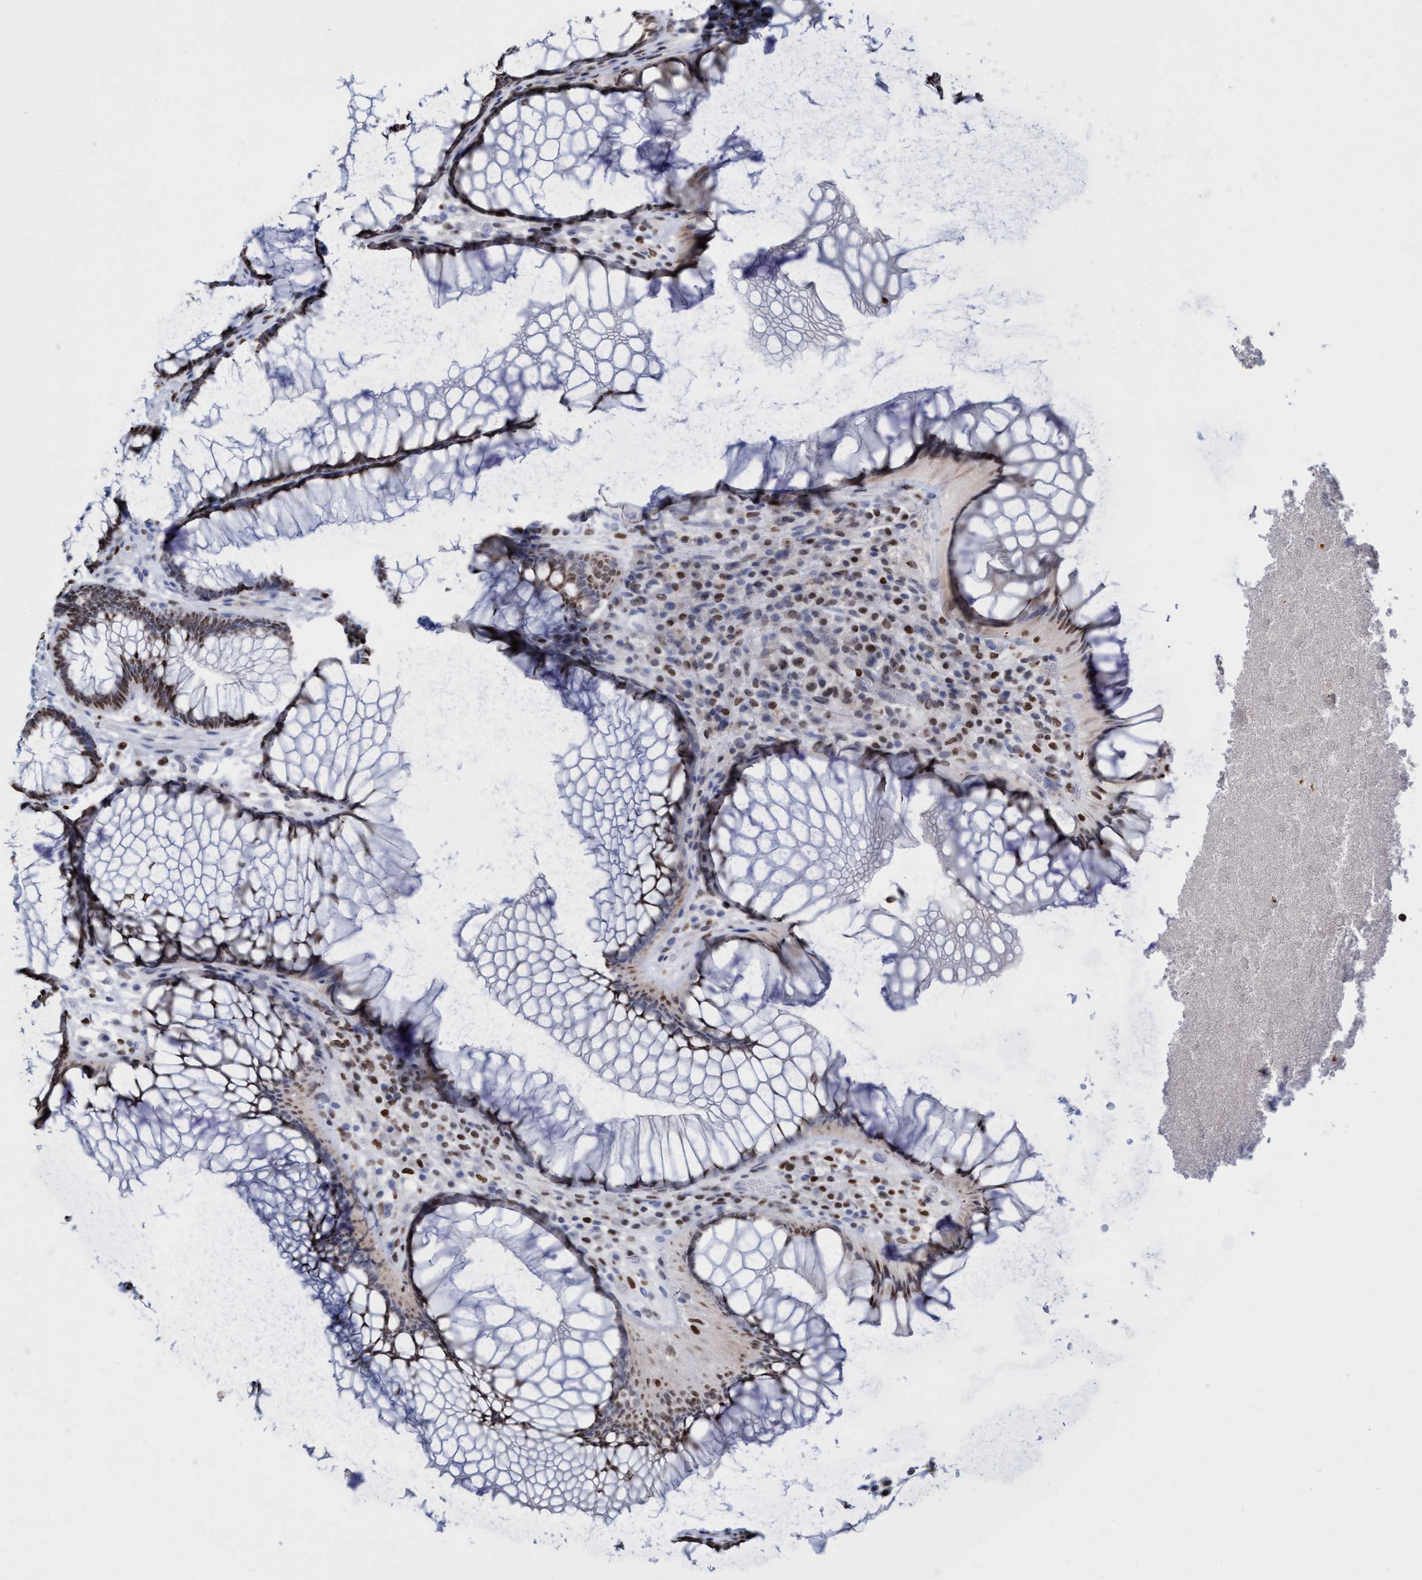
{"staining": {"intensity": "moderate", "quantity": ">75%", "location": "nuclear"}, "tissue": "rectum", "cell_type": "Glandular cells", "image_type": "normal", "snomed": [{"axis": "morphology", "description": "Normal tissue, NOS"}, {"axis": "topography", "description": "Rectum"}], "caption": "A brown stain highlights moderate nuclear expression of a protein in glandular cells of normal rectum. (DAB (3,3'-diaminobenzidine) = brown stain, brightfield microscopy at high magnification).", "gene": "CBX2", "patient": {"sex": "male", "age": 51}}